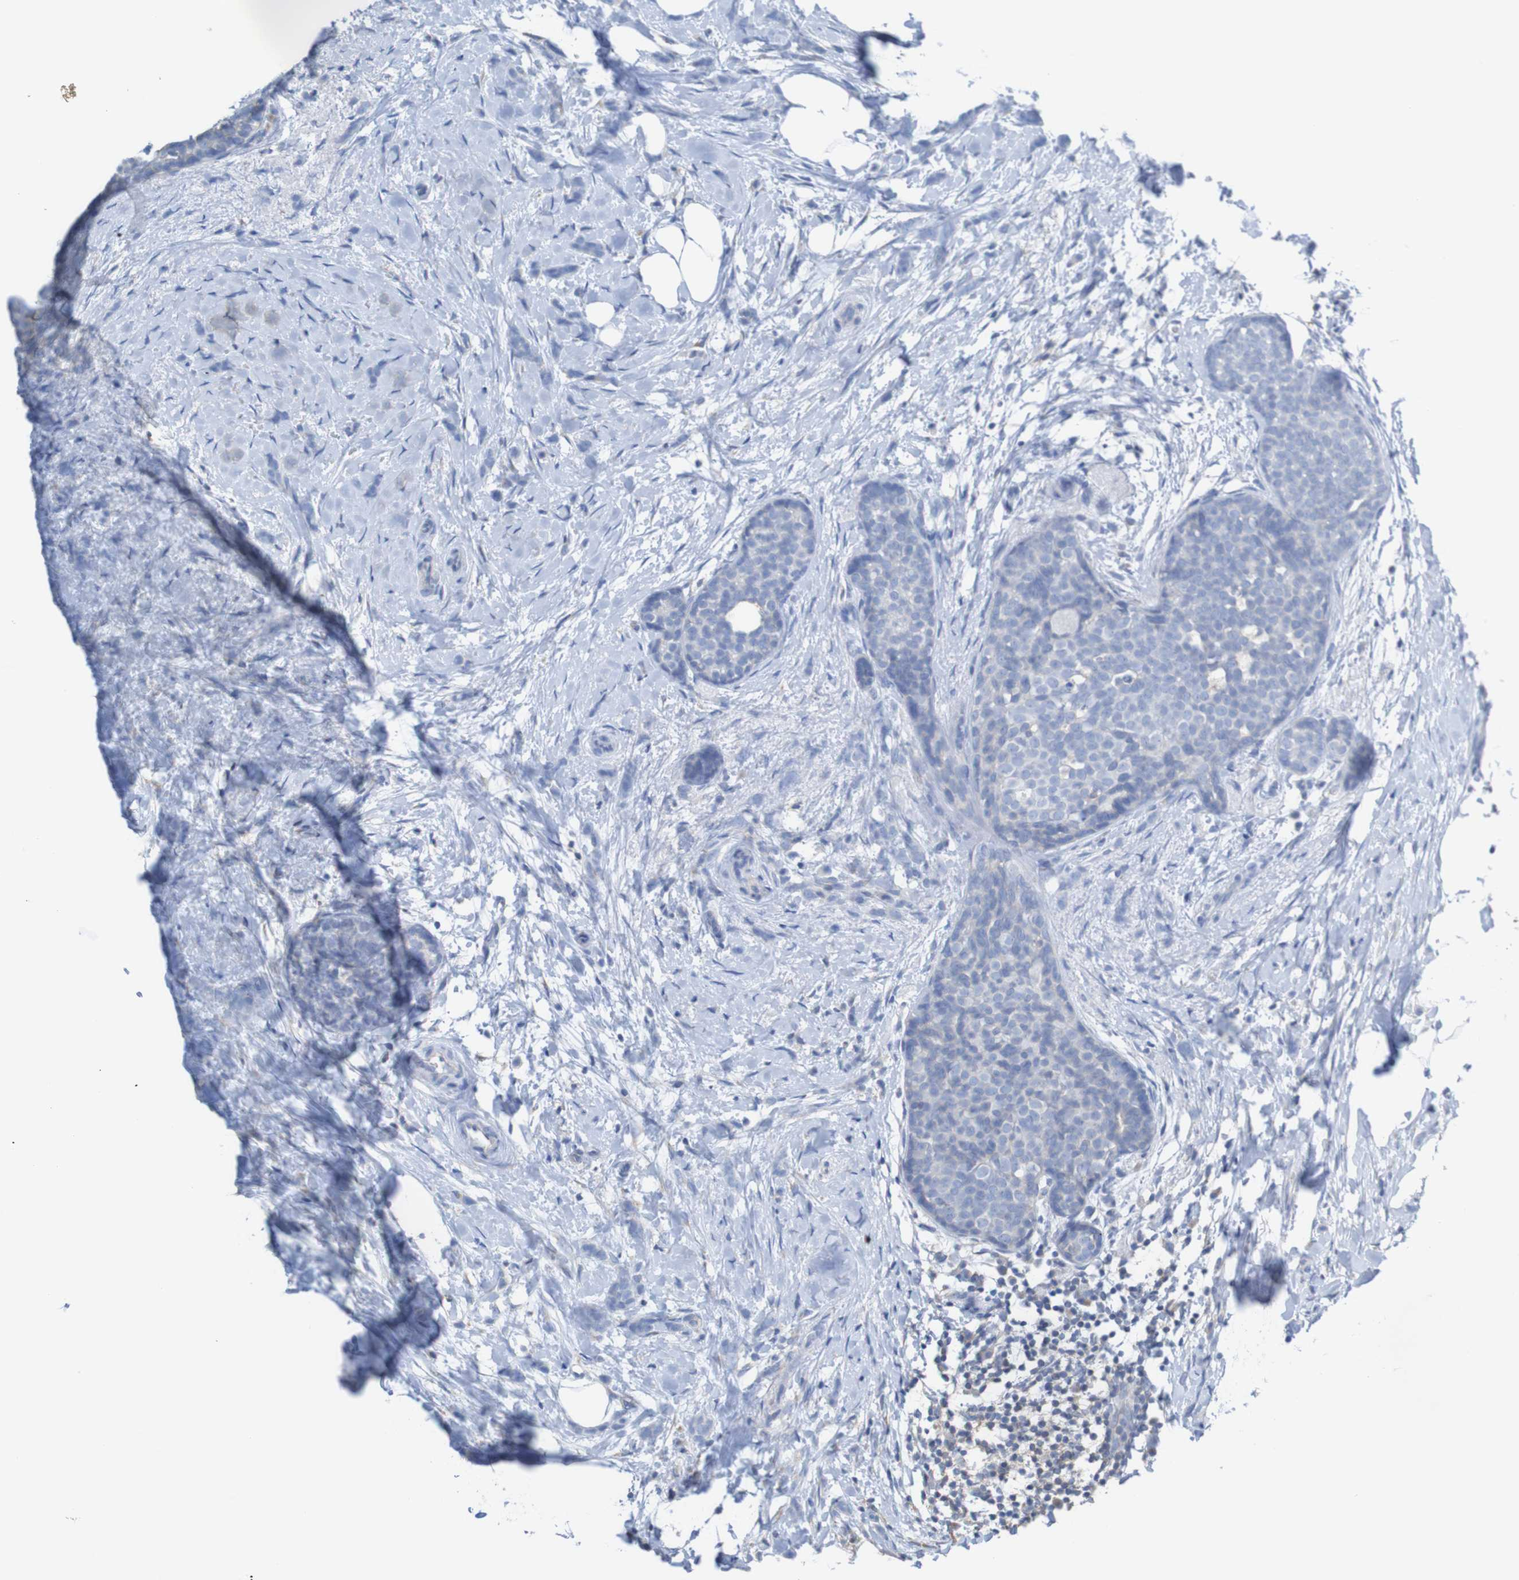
{"staining": {"intensity": "negative", "quantity": "none", "location": "none"}, "tissue": "breast cancer", "cell_type": "Tumor cells", "image_type": "cancer", "snomed": [{"axis": "morphology", "description": "Lobular carcinoma, in situ"}, {"axis": "morphology", "description": "Lobular carcinoma"}, {"axis": "topography", "description": "Breast"}], "caption": "Breast lobular carcinoma in situ was stained to show a protein in brown. There is no significant expression in tumor cells. (DAB immunohistochemistry (IHC), high magnification).", "gene": "MINAR1", "patient": {"sex": "female", "age": 41}}